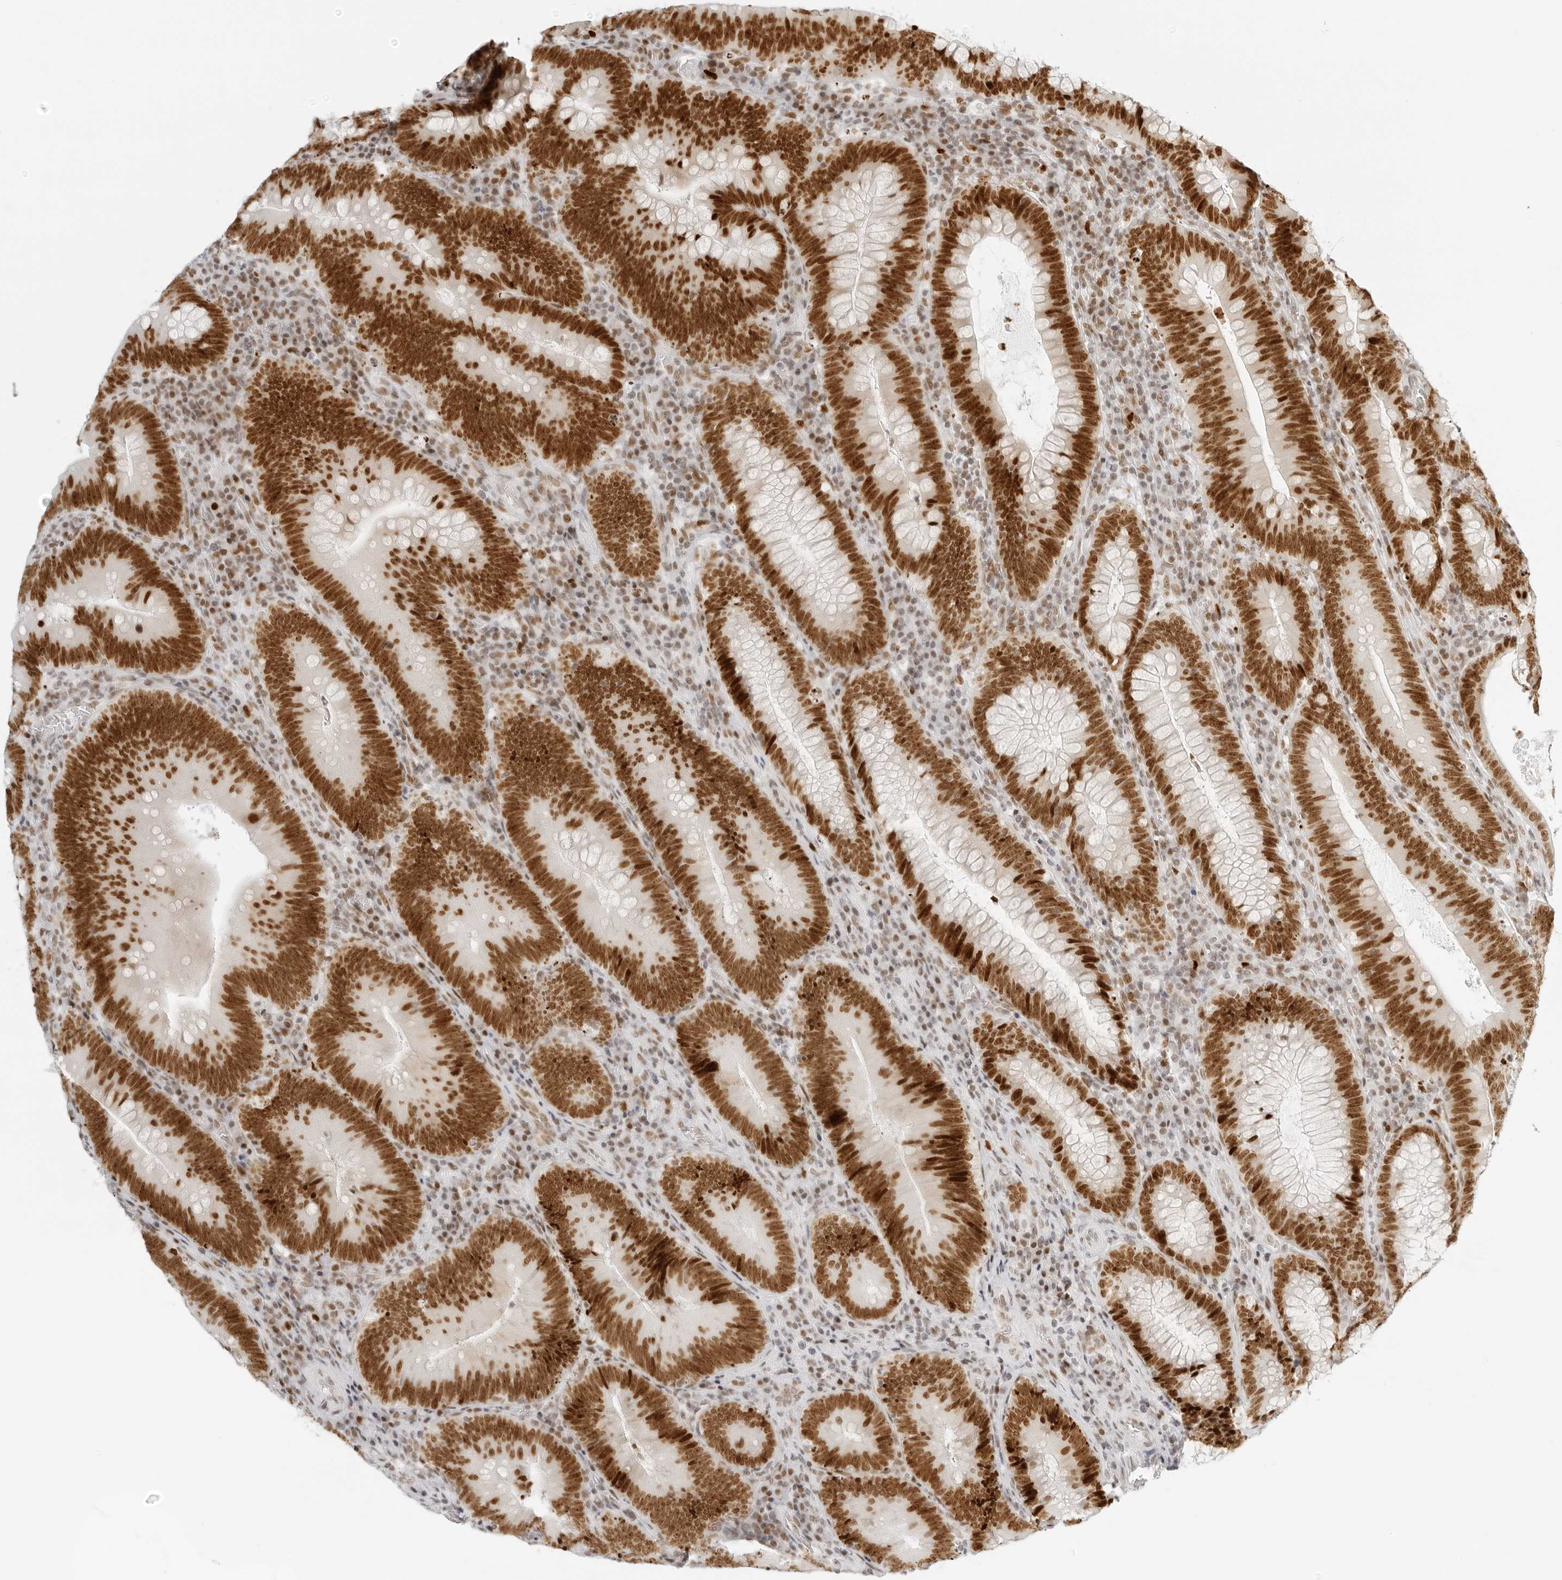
{"staining": {"intensity": "strong", "quantity": ">75%", "location": "nuclear"}, "tissue": "colorectal cancer", "cell_type": "Tumor cells", "image_type": "cancer", "snomed": [{"axis": "morphology", "description": "Normal tissue, NOS"}, {"axis": "topography", "description": "Colon"}], "caption": "Immunohistochemistry (IHC) (DAB) staining of colorectal cancer reveals strong nuclear protein expression in about >75% of tumor cells.", "gene": "RCC1", "patient": {"sex": "female", "age": 82}}